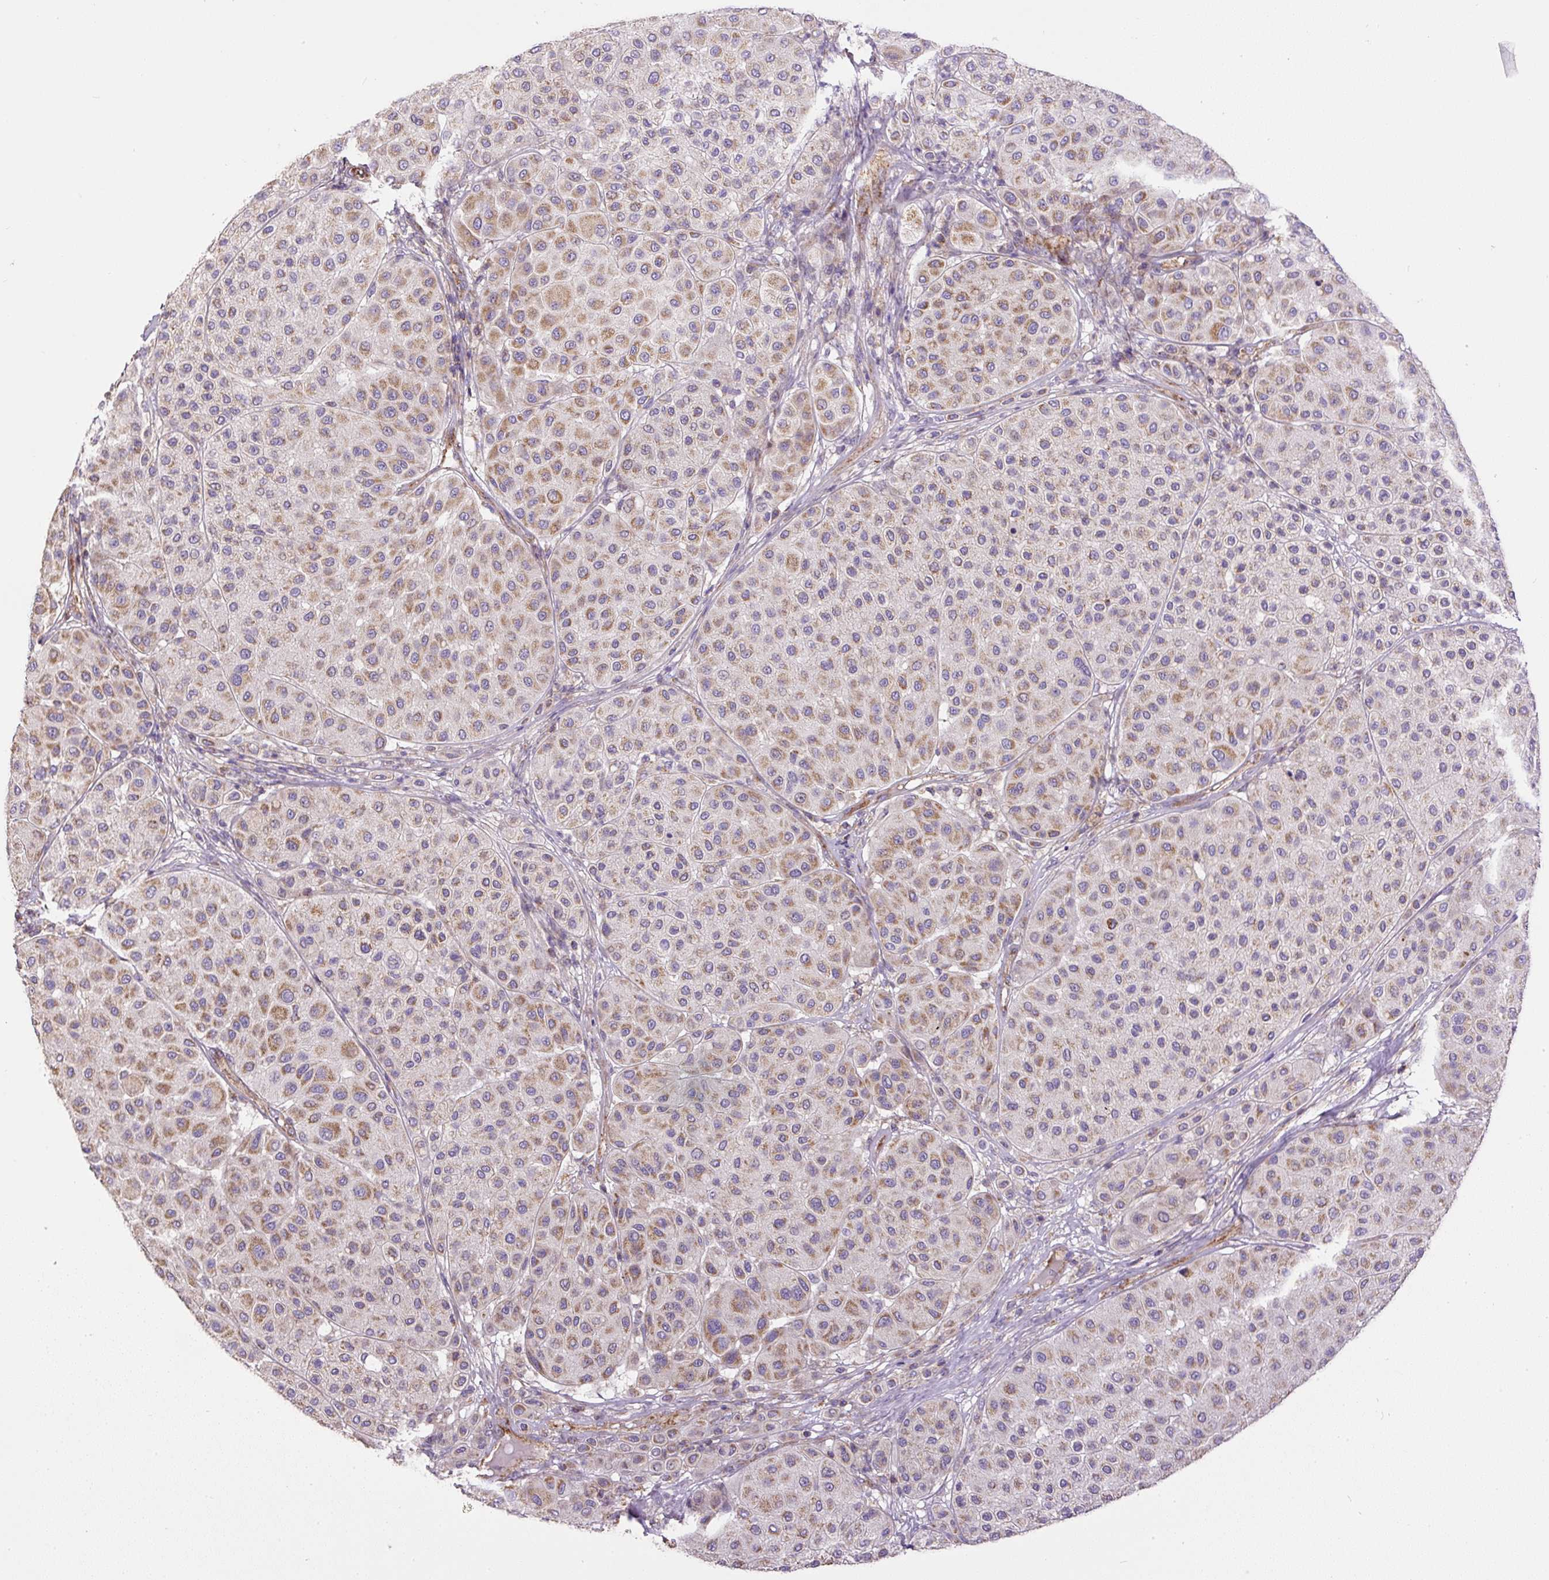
{"staining": {"intensity": "moderate", "quantity": ">75%", "location": "cytoplasmic/membranous"}, "tissue": "melanoma", "cell_type": "Tumor cells", "image_type": "cancer", "snomed": [{"axis": "morphology", "description": "Malignant melanoma, Metastatic site"}, {"axis": "topography", "description": "Smooth muscle"}], "caption": "An immunohistochemistry photomicrograph of tumor tissue is shown. Protein staining in brown shows moderate cytoplasmic/membranous positivity in melanoma within tumor cells. Using DAB (brown) and hematoxylin (blue) stains, captured at high magnification using brightfield microscopy.", "gene": "NDUFAF2", "patient": {"sex": "male", "age": 41}}